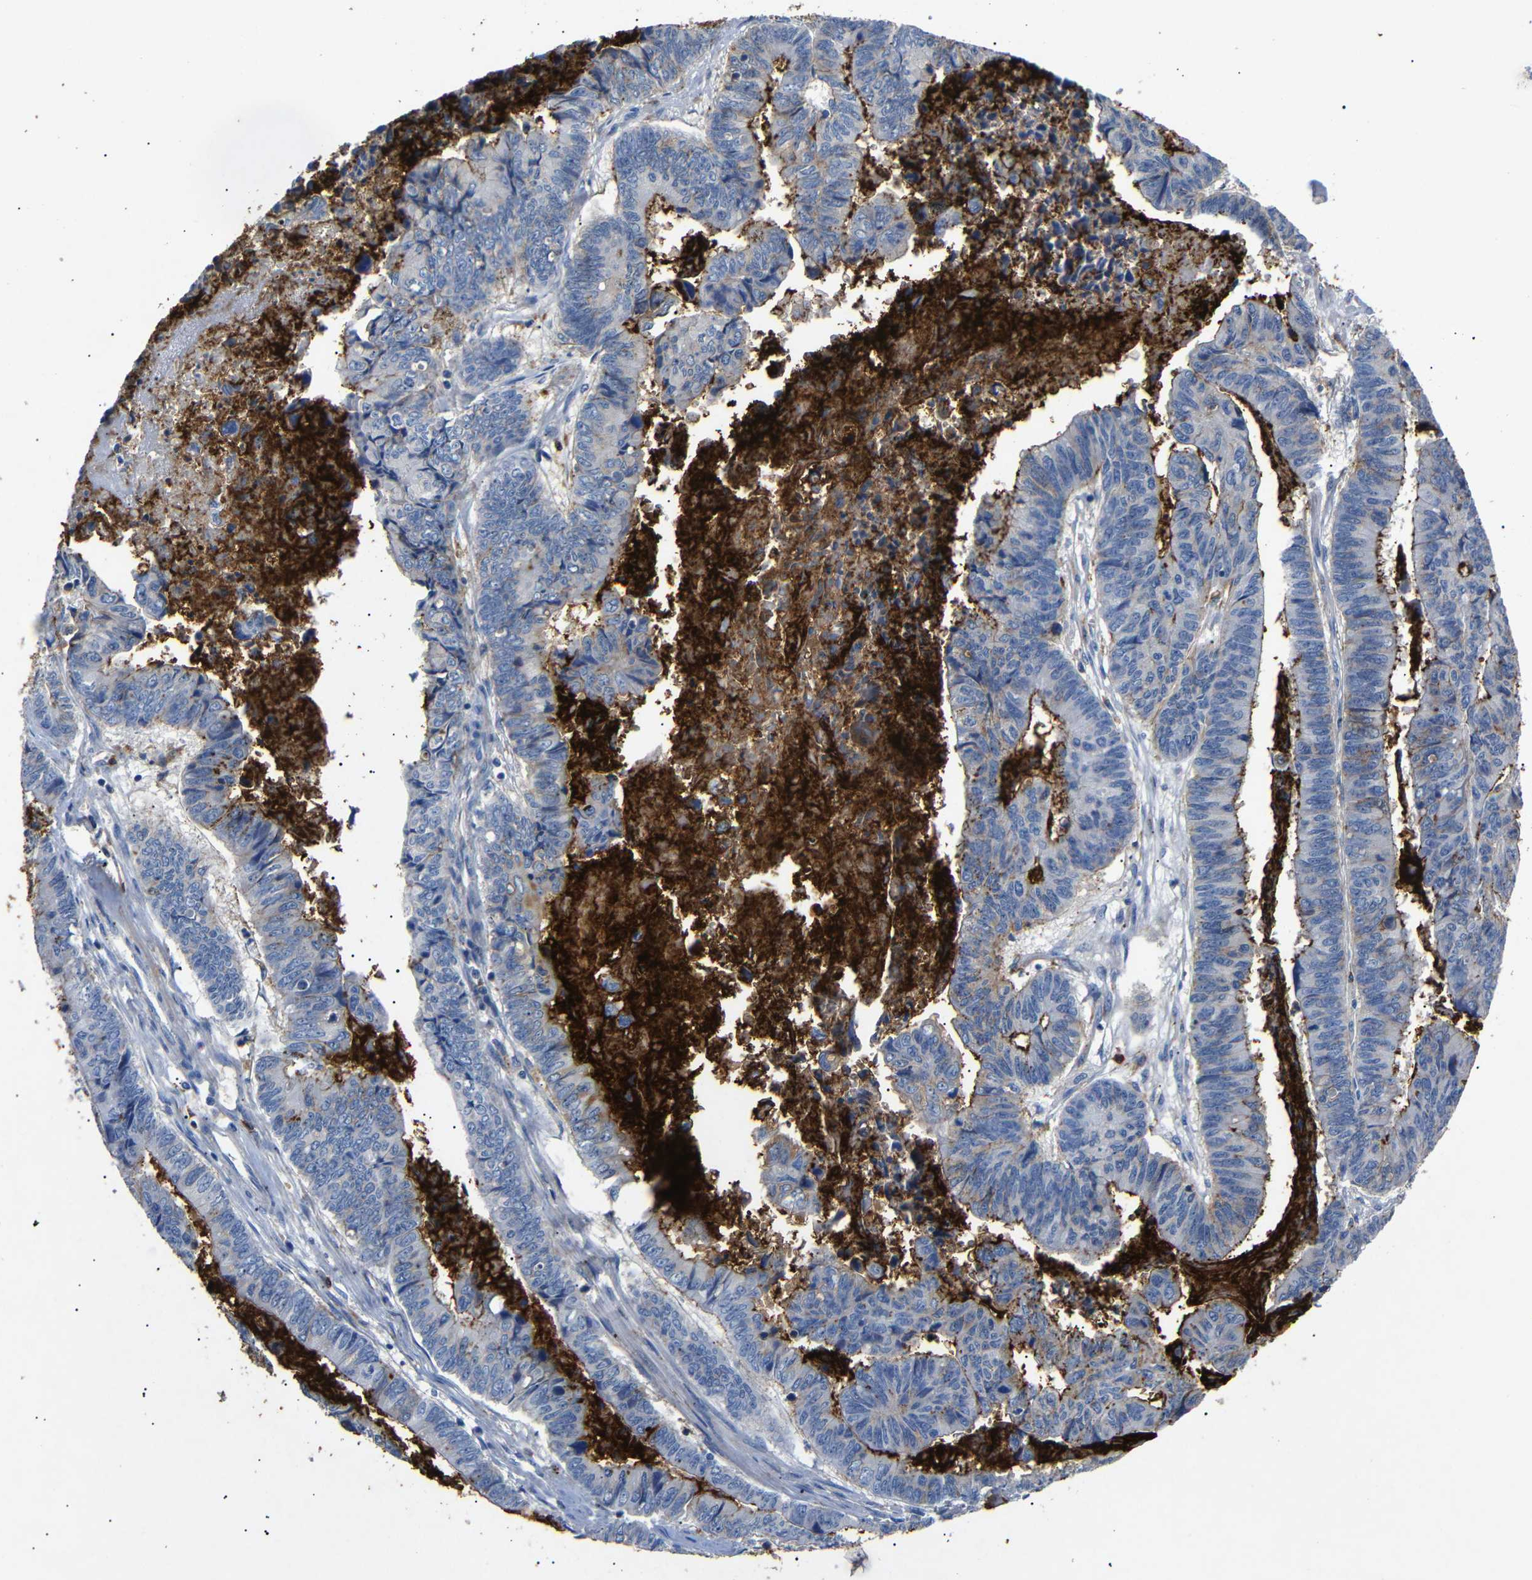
{"staining": {"intensity": "moderate", "quantity": "<25%", "location": "cytoplasmic/membranous"}, "tissue": "stomach cancer", "cell_type": "Tumor cells", "image_type": "cancer", "snomed": [{"axis": "morphology", "description": "Adenocarcinoma, NOS"}, {"axis": "topography", "description": "Stomach, lower"}], "caption": "A micrograph of human stomach cancer stained for a protein shows moderate cytoplasmic/membranous brown staining in tumor cells.", "gene": "SDCBP", "patient": {"sex": "male", "age": 77}}